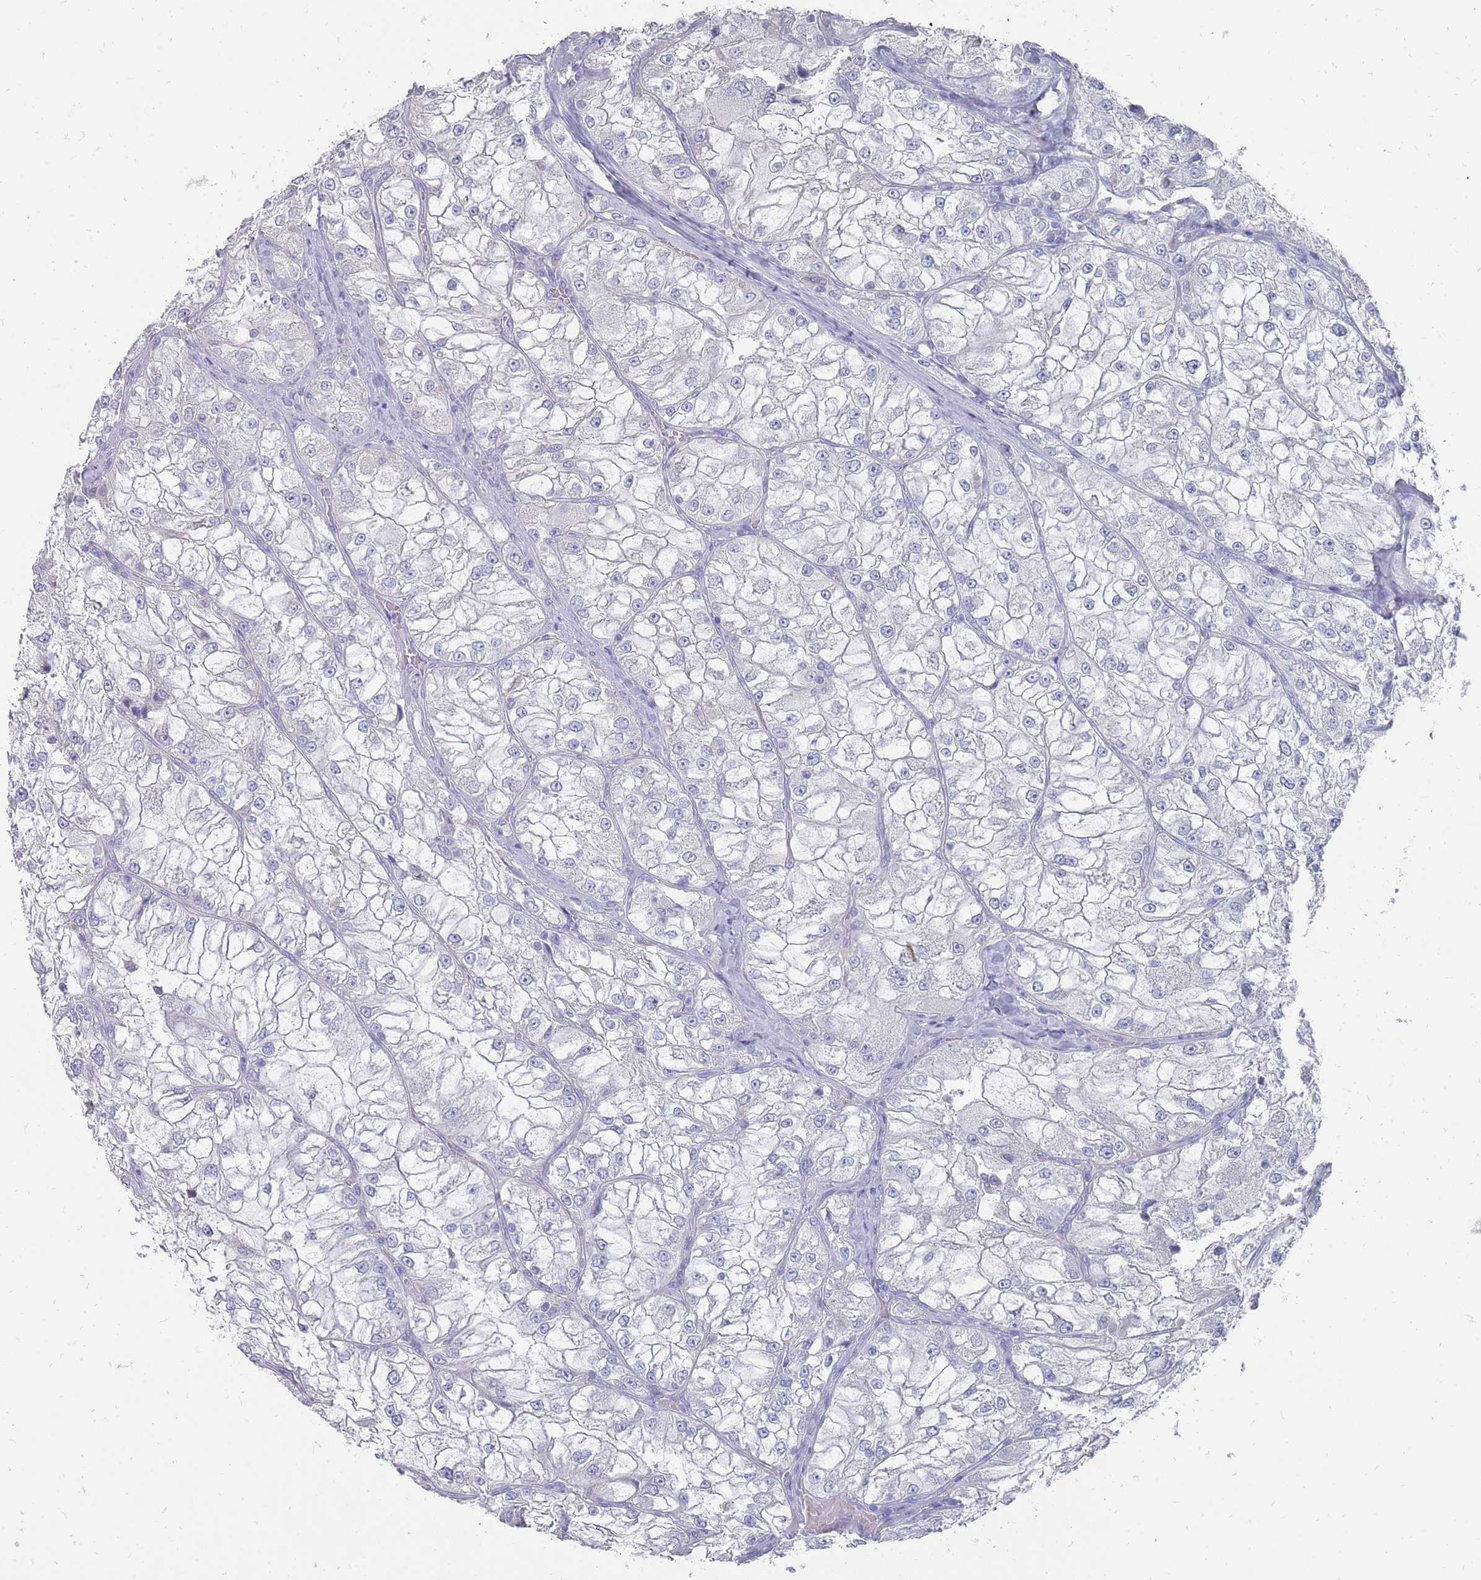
{"staining": {"intensity": "negative", "quantity": "none", "location": "none"}, "tissue": "renal cancer", "cell_type": "Tumor cells", "image_type": "cancer", "snomed": [{"axis": "morphology", "description": "Adenocarcinoma, NOS"}, {"axis": "topography", "description": "Kidney"}], "caption": "Histopathology image shows no protein staining in tumor cells of renal adenocarcinoma tissue.", "gene": "OTULINL", "patient": {"sex": "female", "age": 72}}